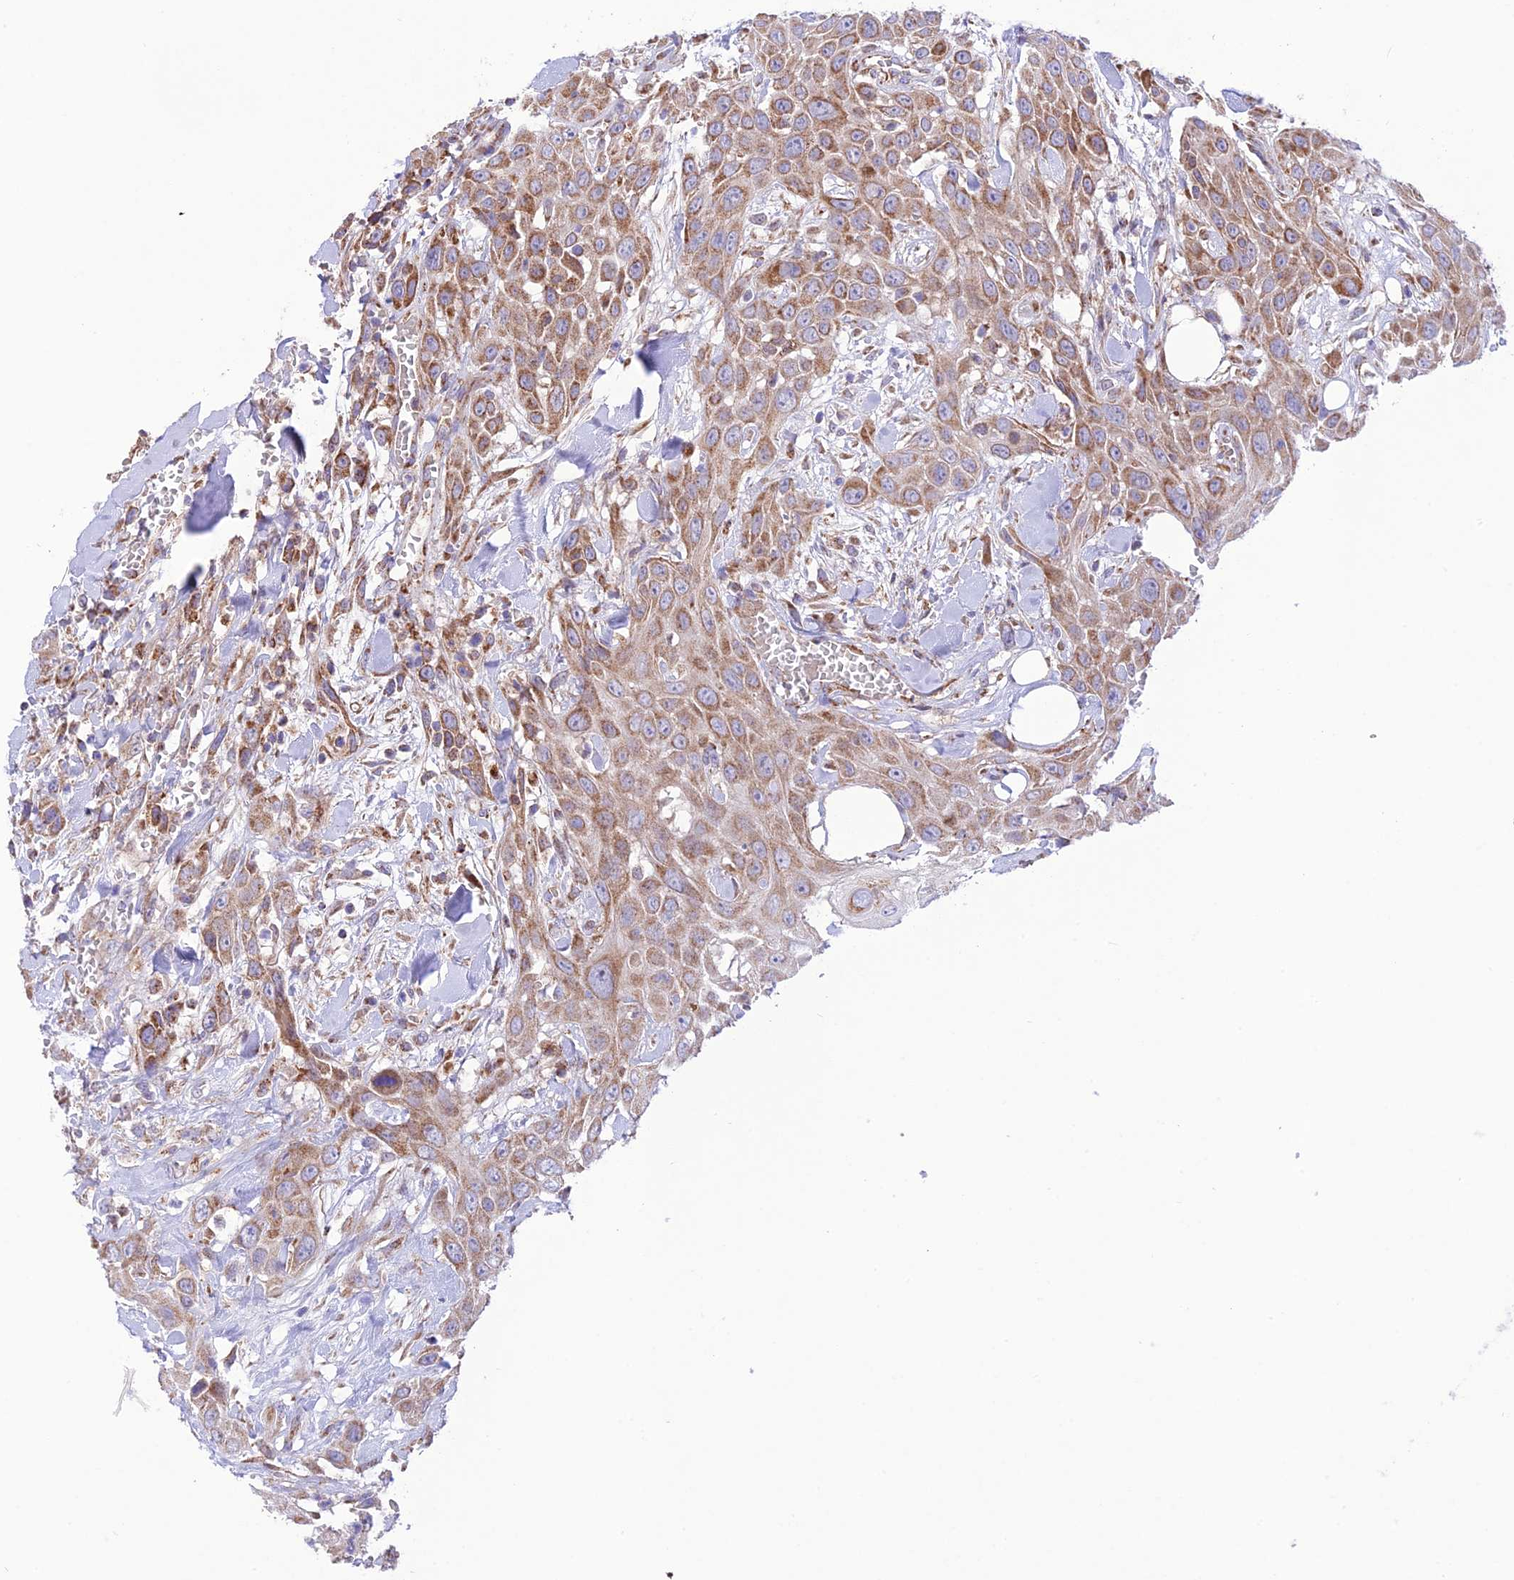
{"staining": {"intensity": "moderate", "quantity": ">75%", "location": "cytoplasmic/membranous"}, "tissue": "head and neck cancer", "cell_type": "Tumor cells", "image_type": "cancer", "snomed": [{"axis": "morphology", "description": "Squamous cell carcinoma, NOS"}, {"axis": "topography", "description": "Head-Neck"}], "caption": "This micrograph shows immunohistochemistry staining of head and neck cancer, with medium moderate cytoplasmic/membranous staining in about >75% of tumor cells.", "gene": "UAP1L1", "patient": {"sex": "male", "age": 81}}